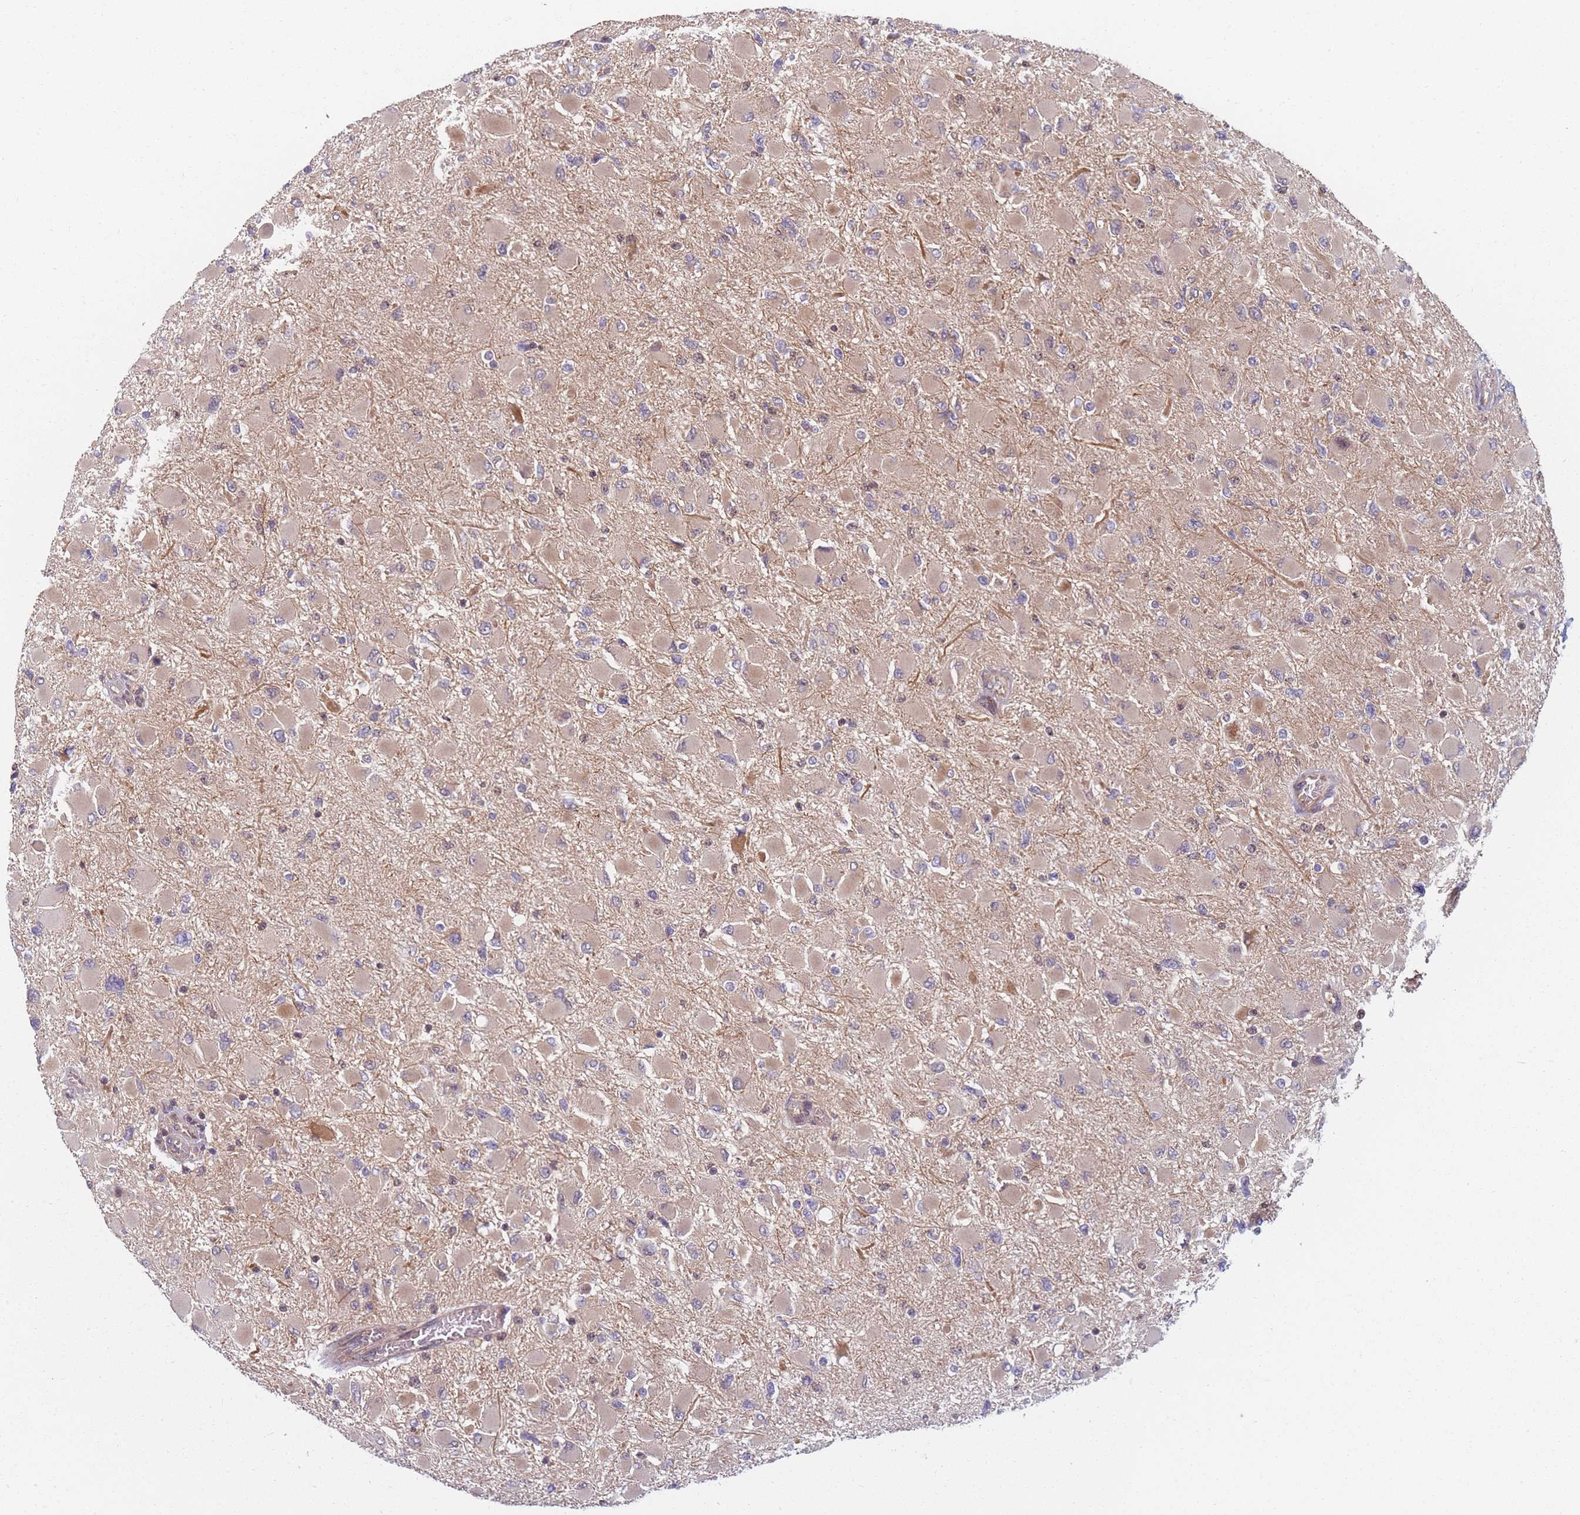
{"staining": {"intensity": "weak", "quantity": "<25%", "location": "cytoplasmic/membranous"}, "tissue": "glioma", "cell_type": "Tumor cells", "image_type": "cancer", "snomed": [{"axis": "morphology", "description": "Glioma, malignant, High grade"}, {"axis": "topography", "description": "Cerebral cortex"}], "caption": "Human glioma stained for a protein using immunohistochemistry displays no expression in tumor cells.", "gene": "FAM153A", "patient": {"sex": "female", "age": 36}}